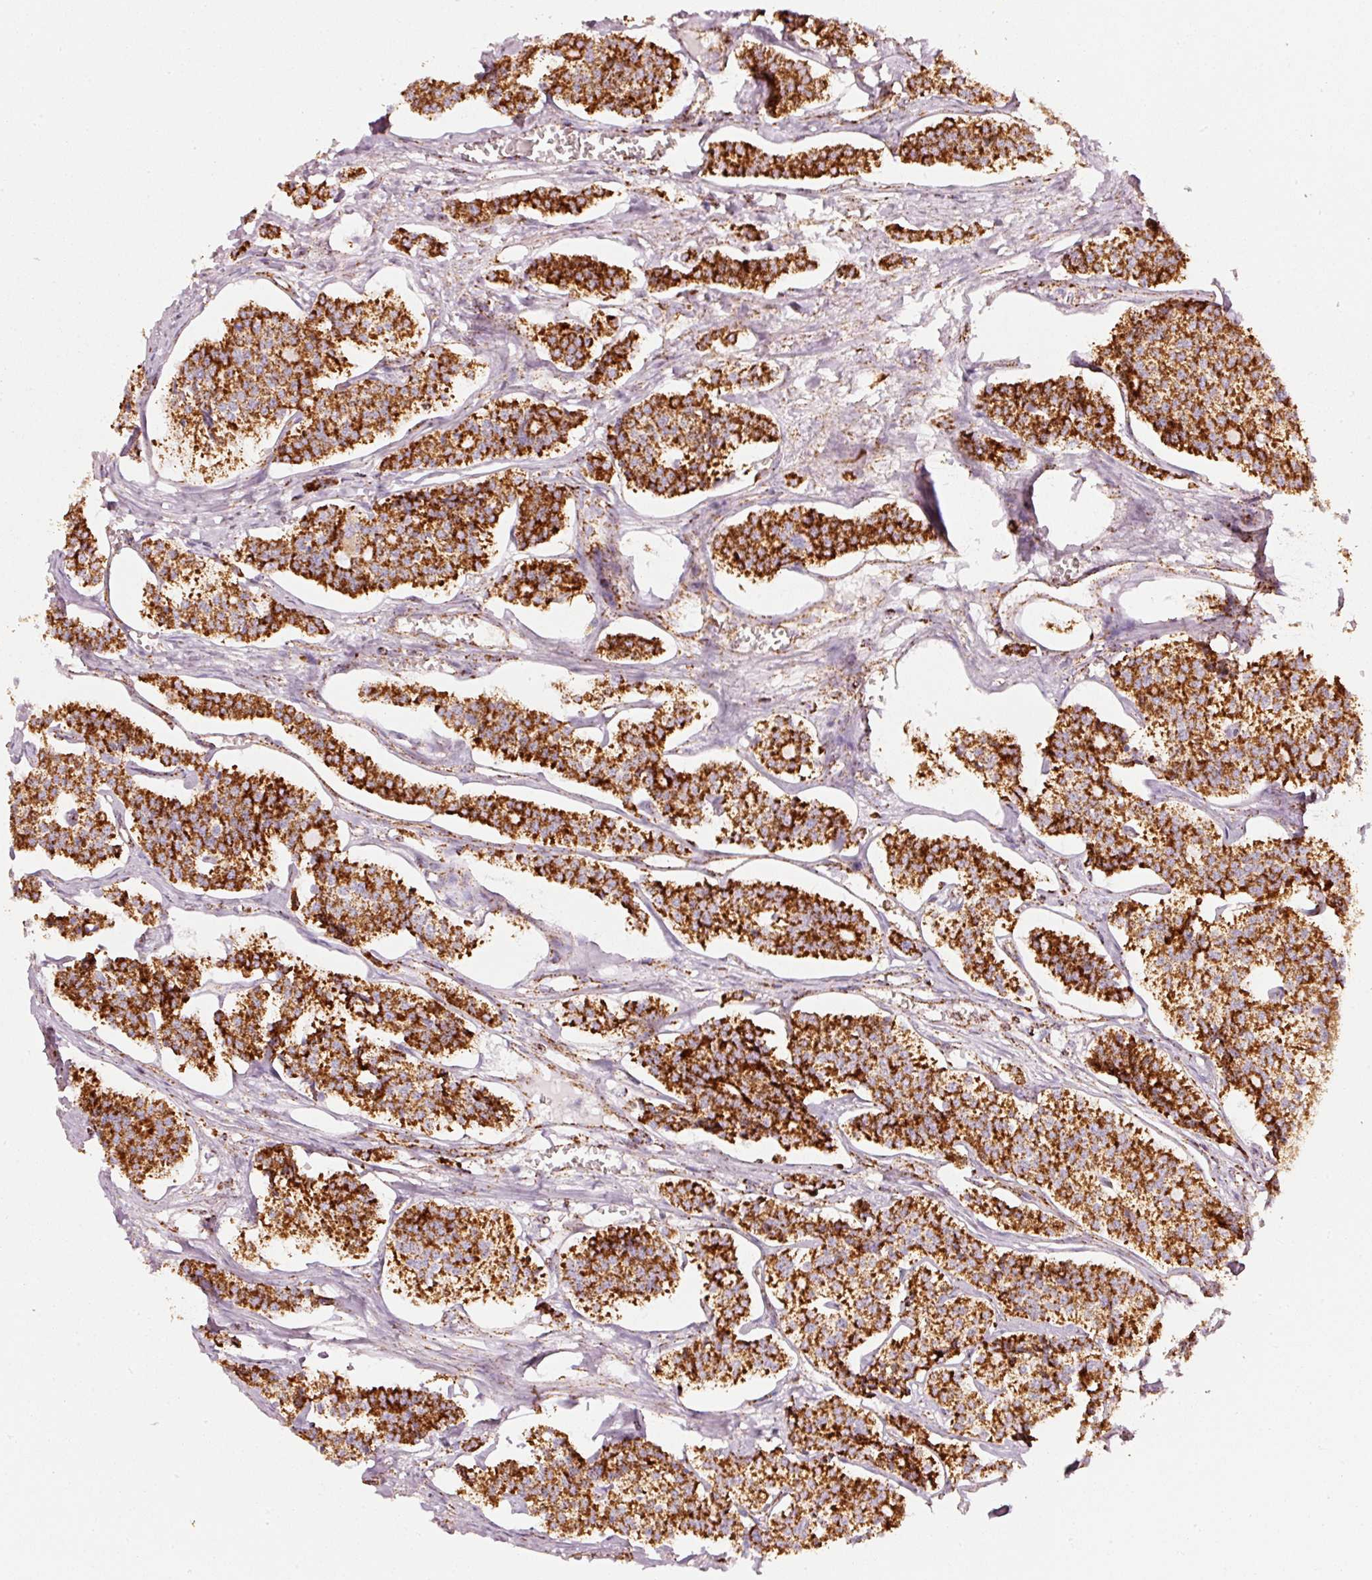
{"staining": {"intensity": "strong", "quantity": ">75%", "location": "cytoplasmic/membranous"}, "tissue": "carcinoid", "cell_type": "Tumor cells", "image_type": "cancer", "snomed": [{"axis": "morphology", "description": "Carcinoid, malignant, NOS"}, {"axis": "topography", "description": "Small intestine"}], "caption": "This photomicrograph exhibits carcinoid (malignant) stained with IHC to label a protein in brown. The cytoplasmic/membranous of tumor cells show strong positivity for the protein. Nuclei are counter-stained blue.", "gene": "UQCRC1", "patient": {"sex": "male", "age": 63}}